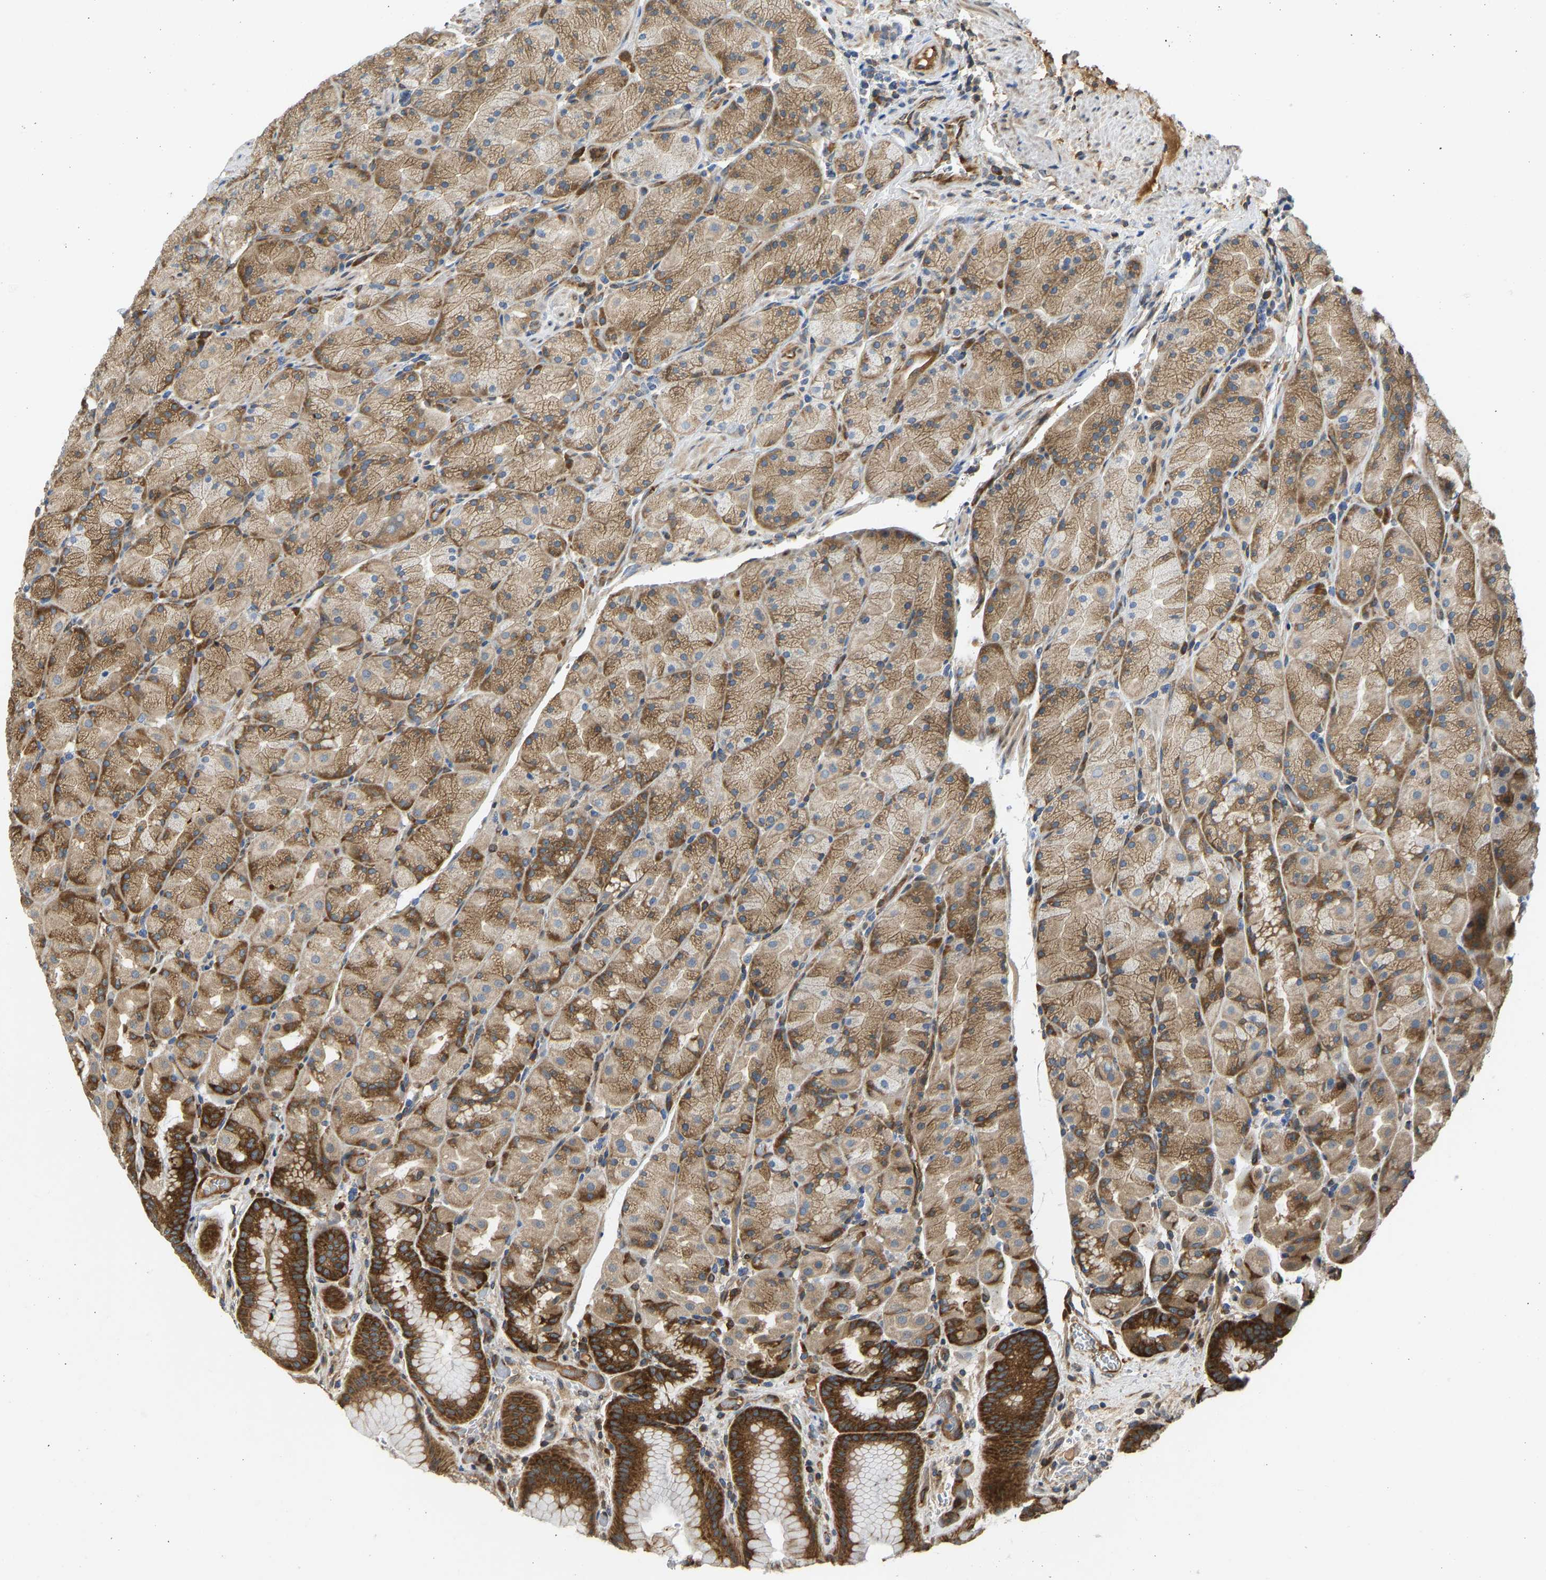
{"staining": {"intensity": "strong", "quantity": "25%-75%", "location": "cytoplasmic/membranous"}, "tissue": "stomach", "cell_type": "Glandular cells", "image_type": "normal", "snomed": [{"axis": "morphology", "description": "Normal tissue, NOS"}, {"axis": "morphology", "description": "Carcinoid, malignant, NOS"}, {"axis": "topography", "description": "Stomach, upper"}], "caption": "Immunohistochemical staining of normal human stomach displays 25%-75% levels of strong cytoplasmic/membranous protein positivity in approximately 25%-75% of glandular cells.", "gene": "RASGRF2", "patient": {"sex": "male", "age": 39}}